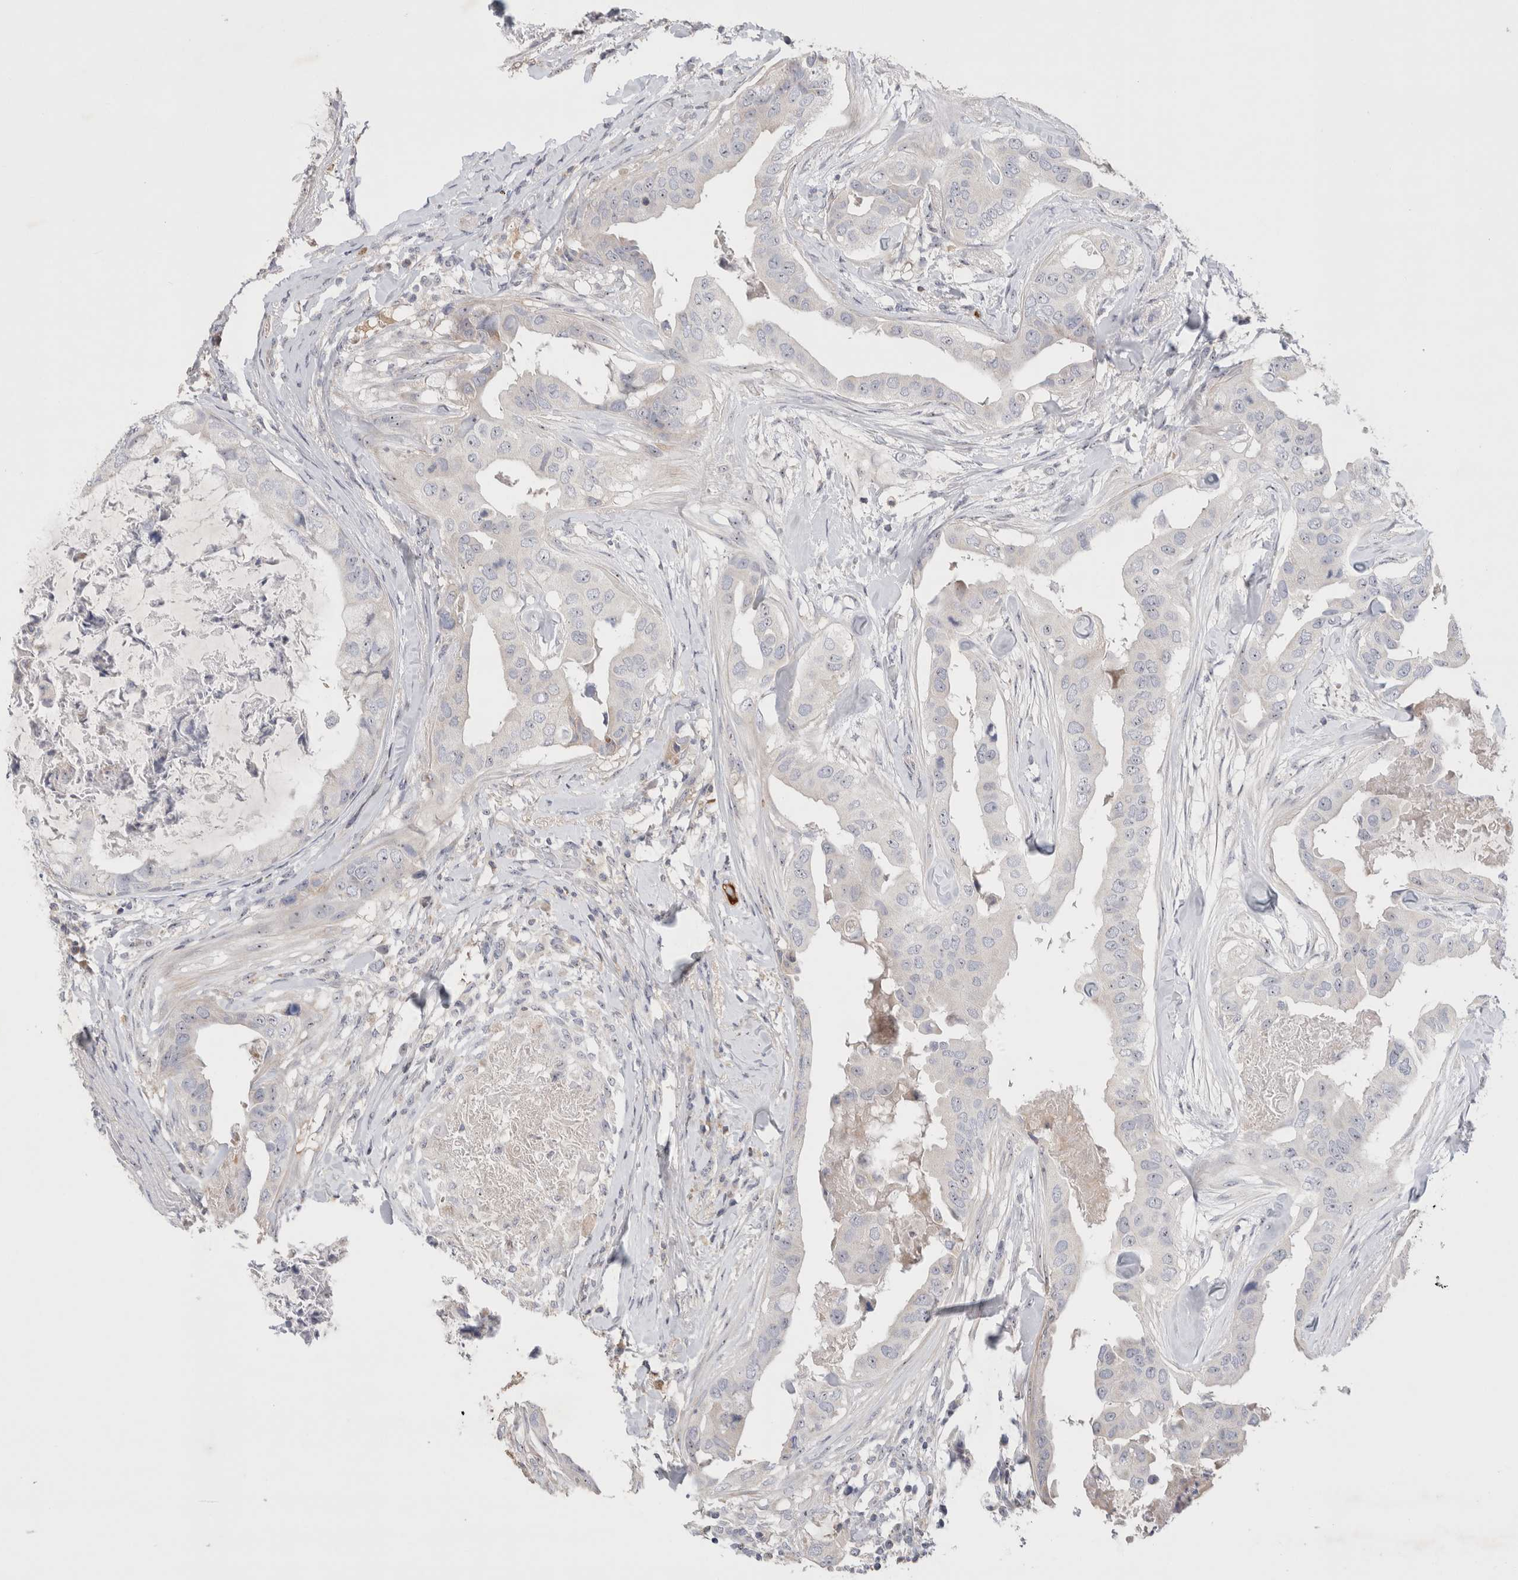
{"staining": {"intensity": "negative", "quantity": "none", "location": "none"}, "tissue": "breast cancer", "cell_type": "Tumor cells", "image_type": "cancer", "snomed": [{"axis": "morphology", "description": "Duct carcinoma"}, {"axis": "topography", "description": "Breast"}], "caption": "Human breast cancer stained for a protein using IHC shows no staining in tumor cells.", "gene": "ECHDC2", "patient": {"sex": "female", "age": 40}}